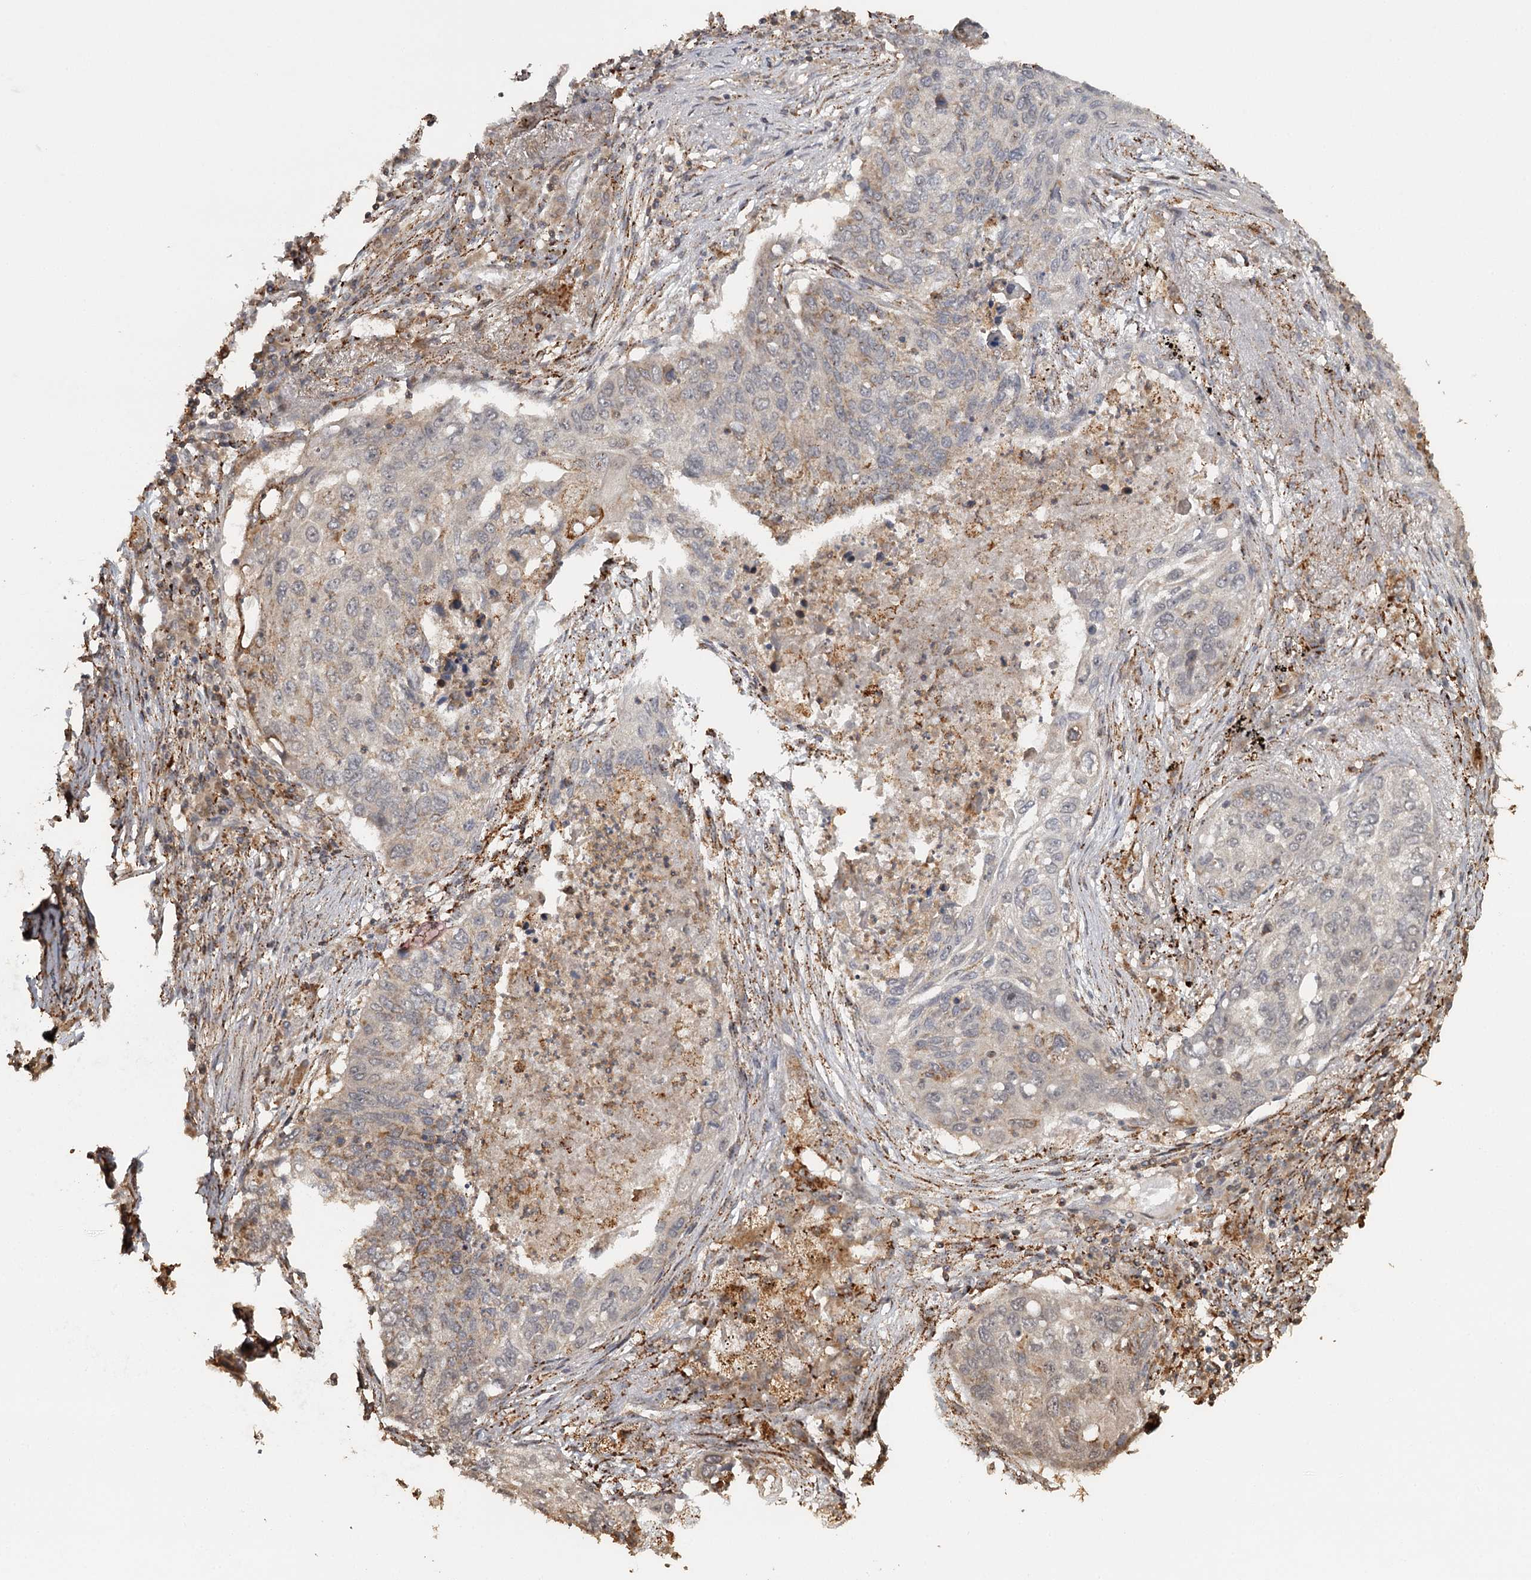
{"staining": {"intensity": "weak", "quantity": "<25%", "location": "cytoplasmic/membranous"}, "tissue": "lung cancer", "cell_type": "Tumor cells", "image_type": "cancer", "snomed": [{"axis": "morphology", "description": "Squamous cell carcinoma, NOS"}, {"axis": "topography", "description": "Lung"}], "caption": "Image shows no protein positivity in tumor cells of lung cancer tissue.", "gene": "FAXC", "patient": {"sex": "female", "age": 63}}